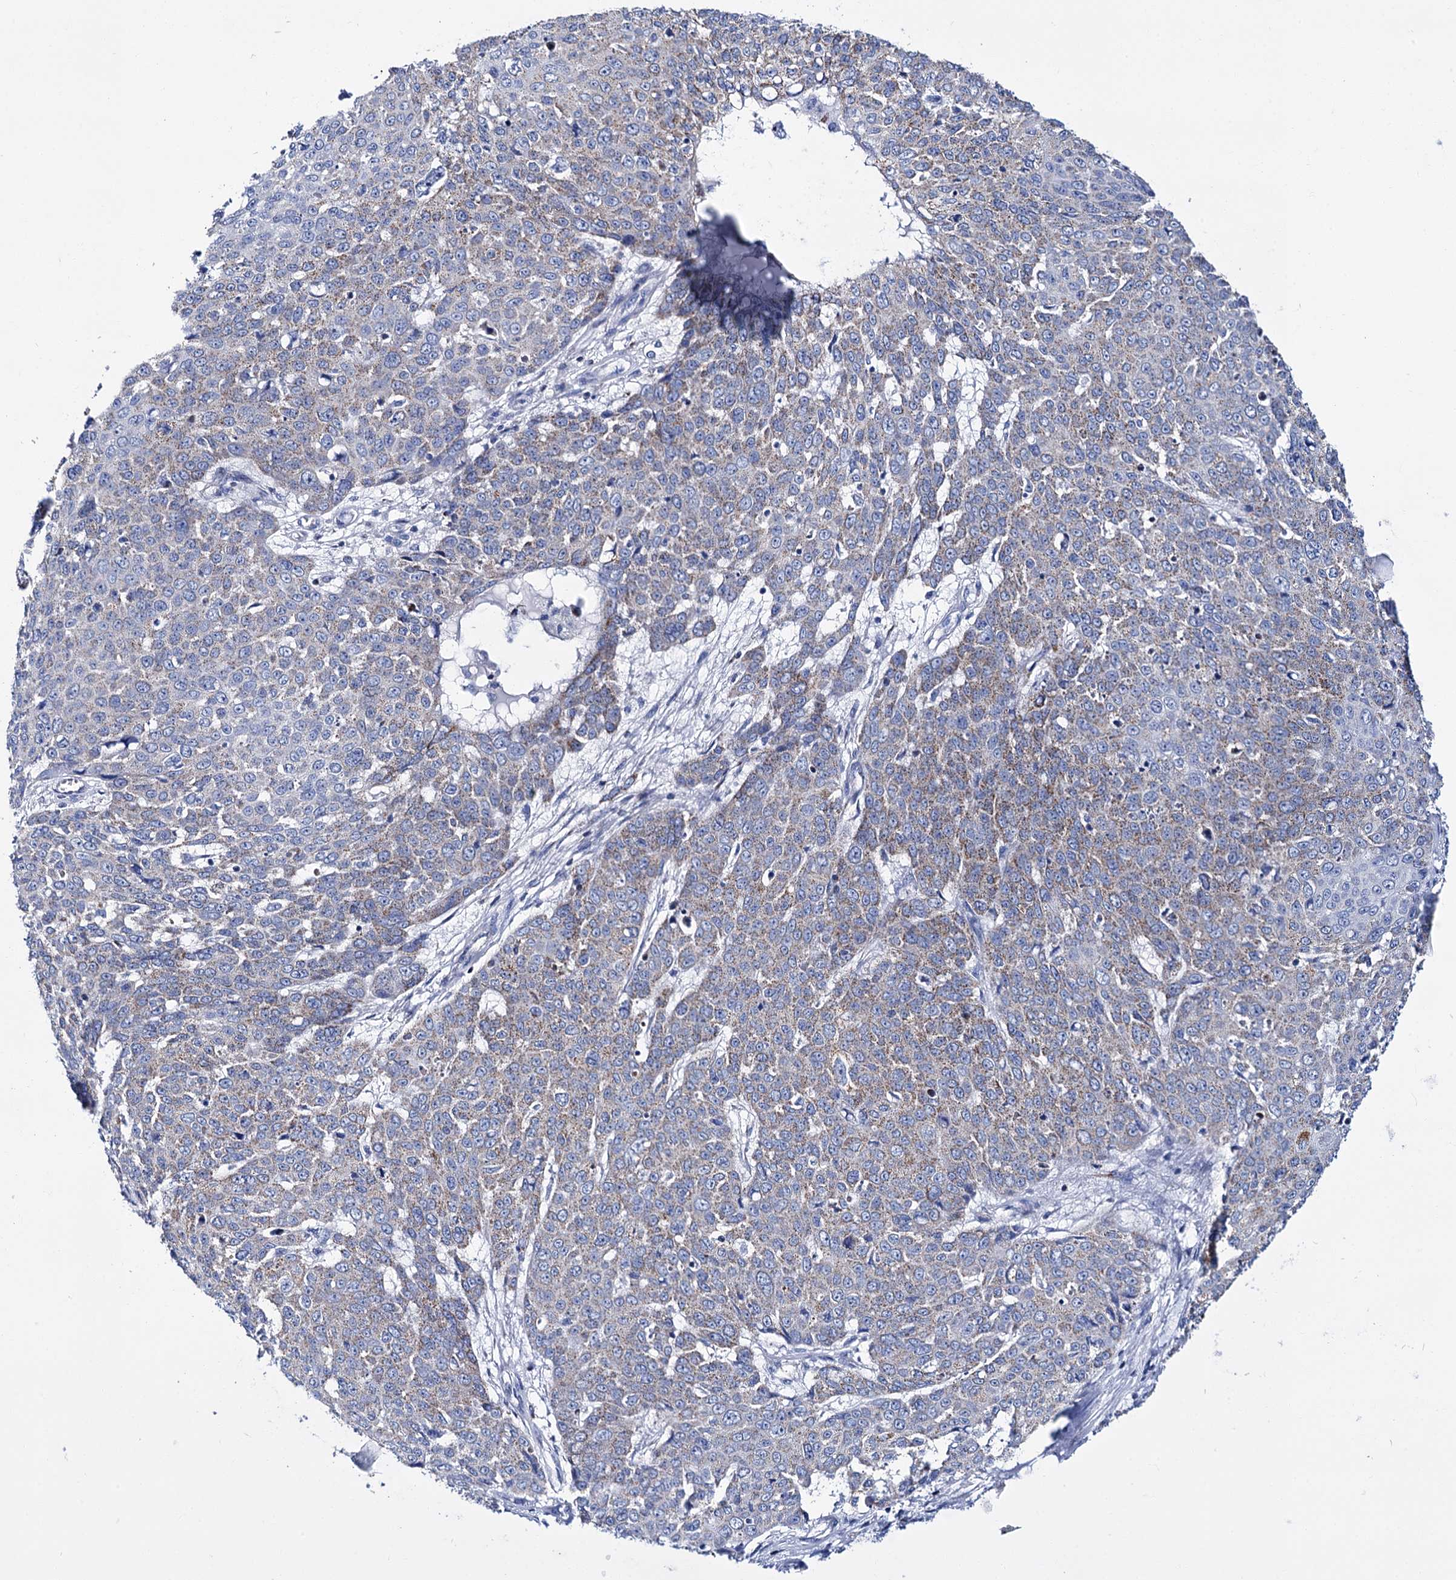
{"staining": {"intensity": "moderate", "quantity": "25%-75%", "location": "cytoplasmic/membranous"}, "tissue": "skin cancer", "cell_type": "Tumor cells", "image_type": "cancer", "snomed": [{"axis": "morphology", "description": "Squamous cell carcinoma, NOS"}, {"axis": "topography", "description": "Skin"}], "caption": "A brown stain highlights moderate cytoplasmic/membranous positivity of a protein in squamous cell carcinoma (skin) tumor cells.", "gene": "UBASH3B", "patient": {"sex": "male", "age": 71}}